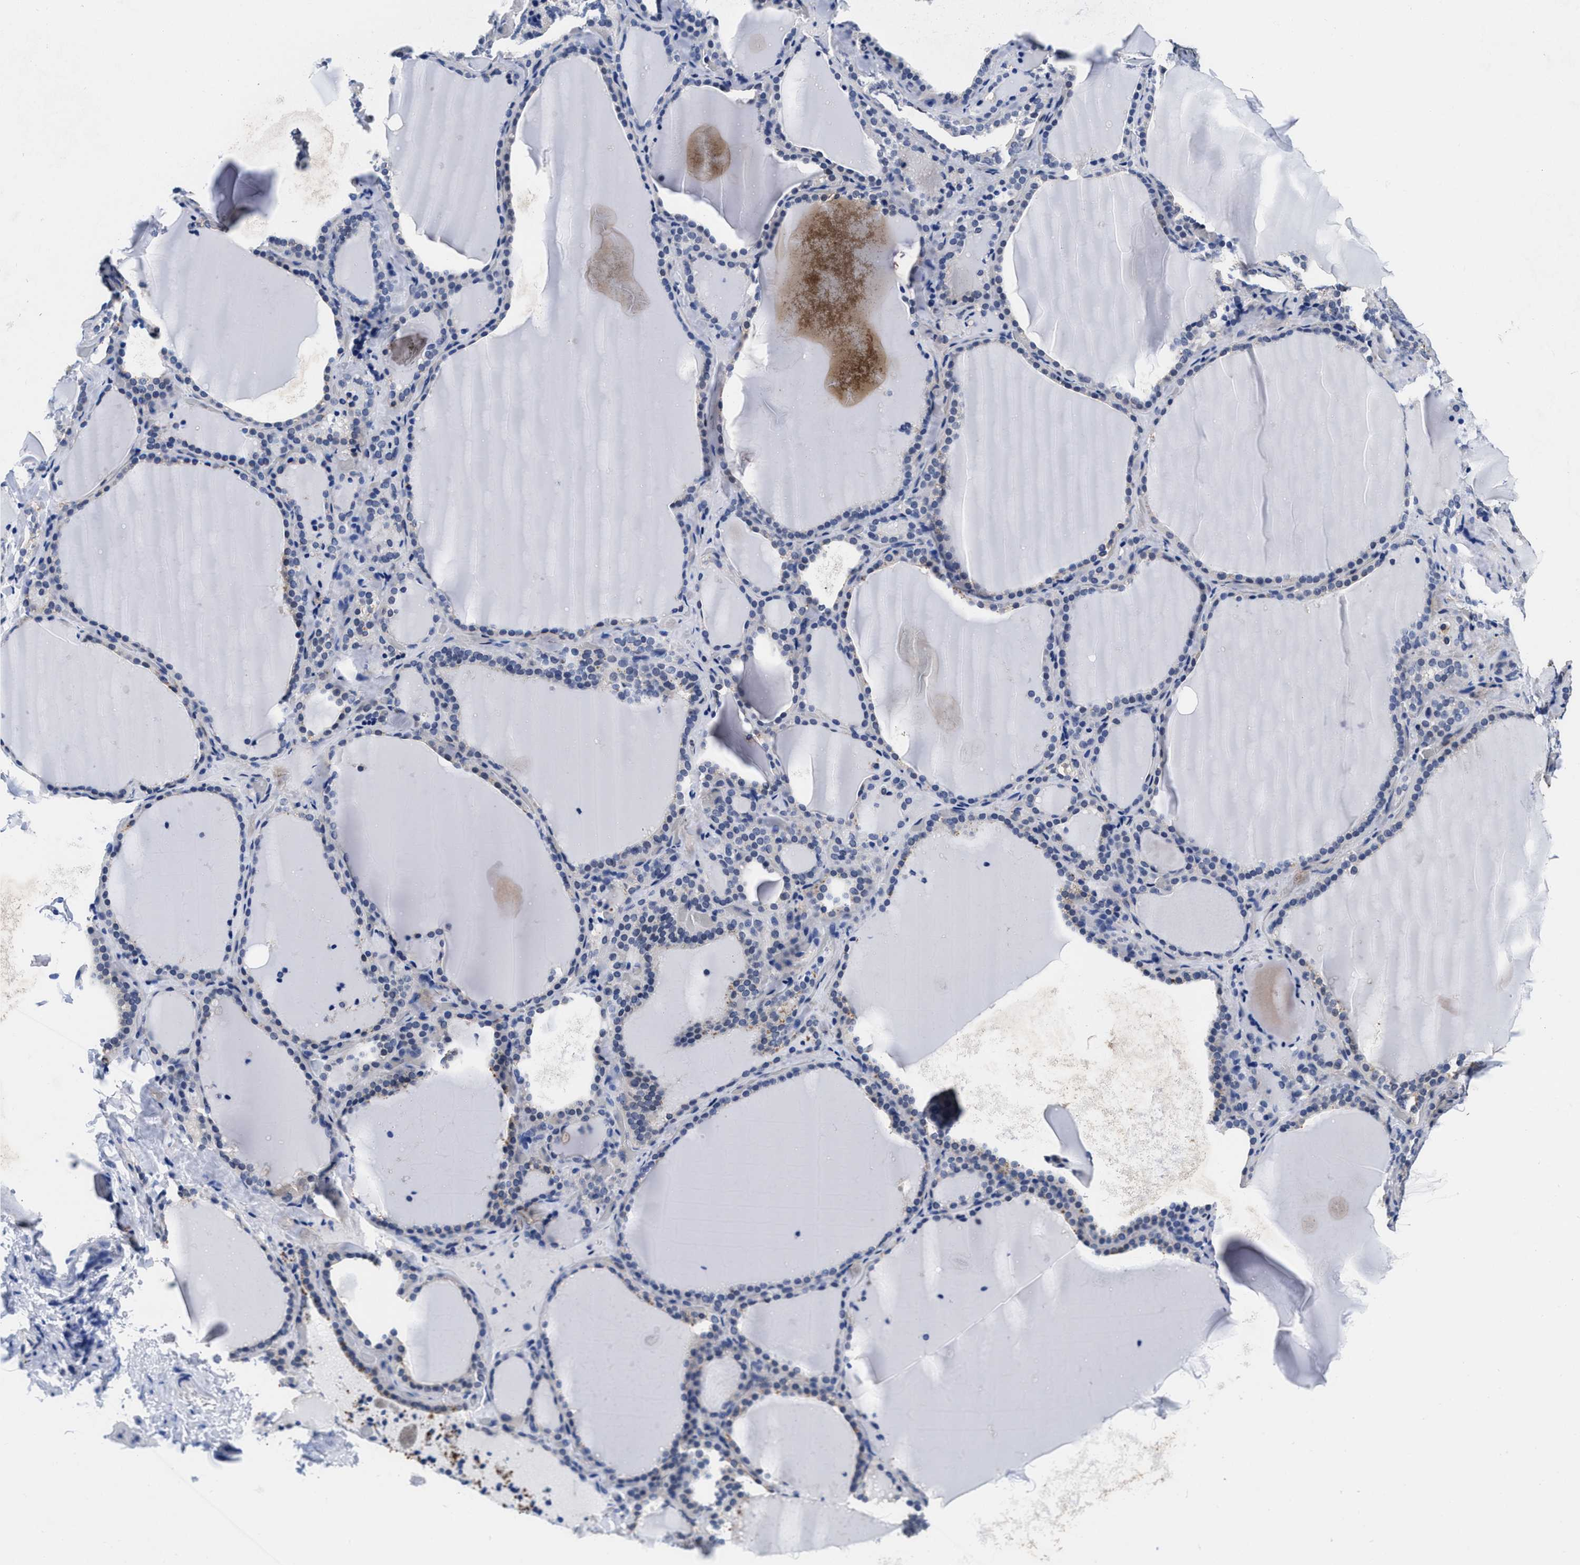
{"staining": {"intensity": "negative", "quantity": "none", "location": "none"}, "tissue": "thyroid gland", "cell_type": "Glandular cells", "image_type": "normal", "snomed": [{"axis": "morphology", "description": "Normal tissue, NOS"}, {"axis": "topography", "description": "Thyroid gland"}], "caption": "This is an IHC image of benign human thyroid gland. There is no staining in glandular cells.", "gene": "ACLY", "patient": {"sex": "female", "age": 22}}